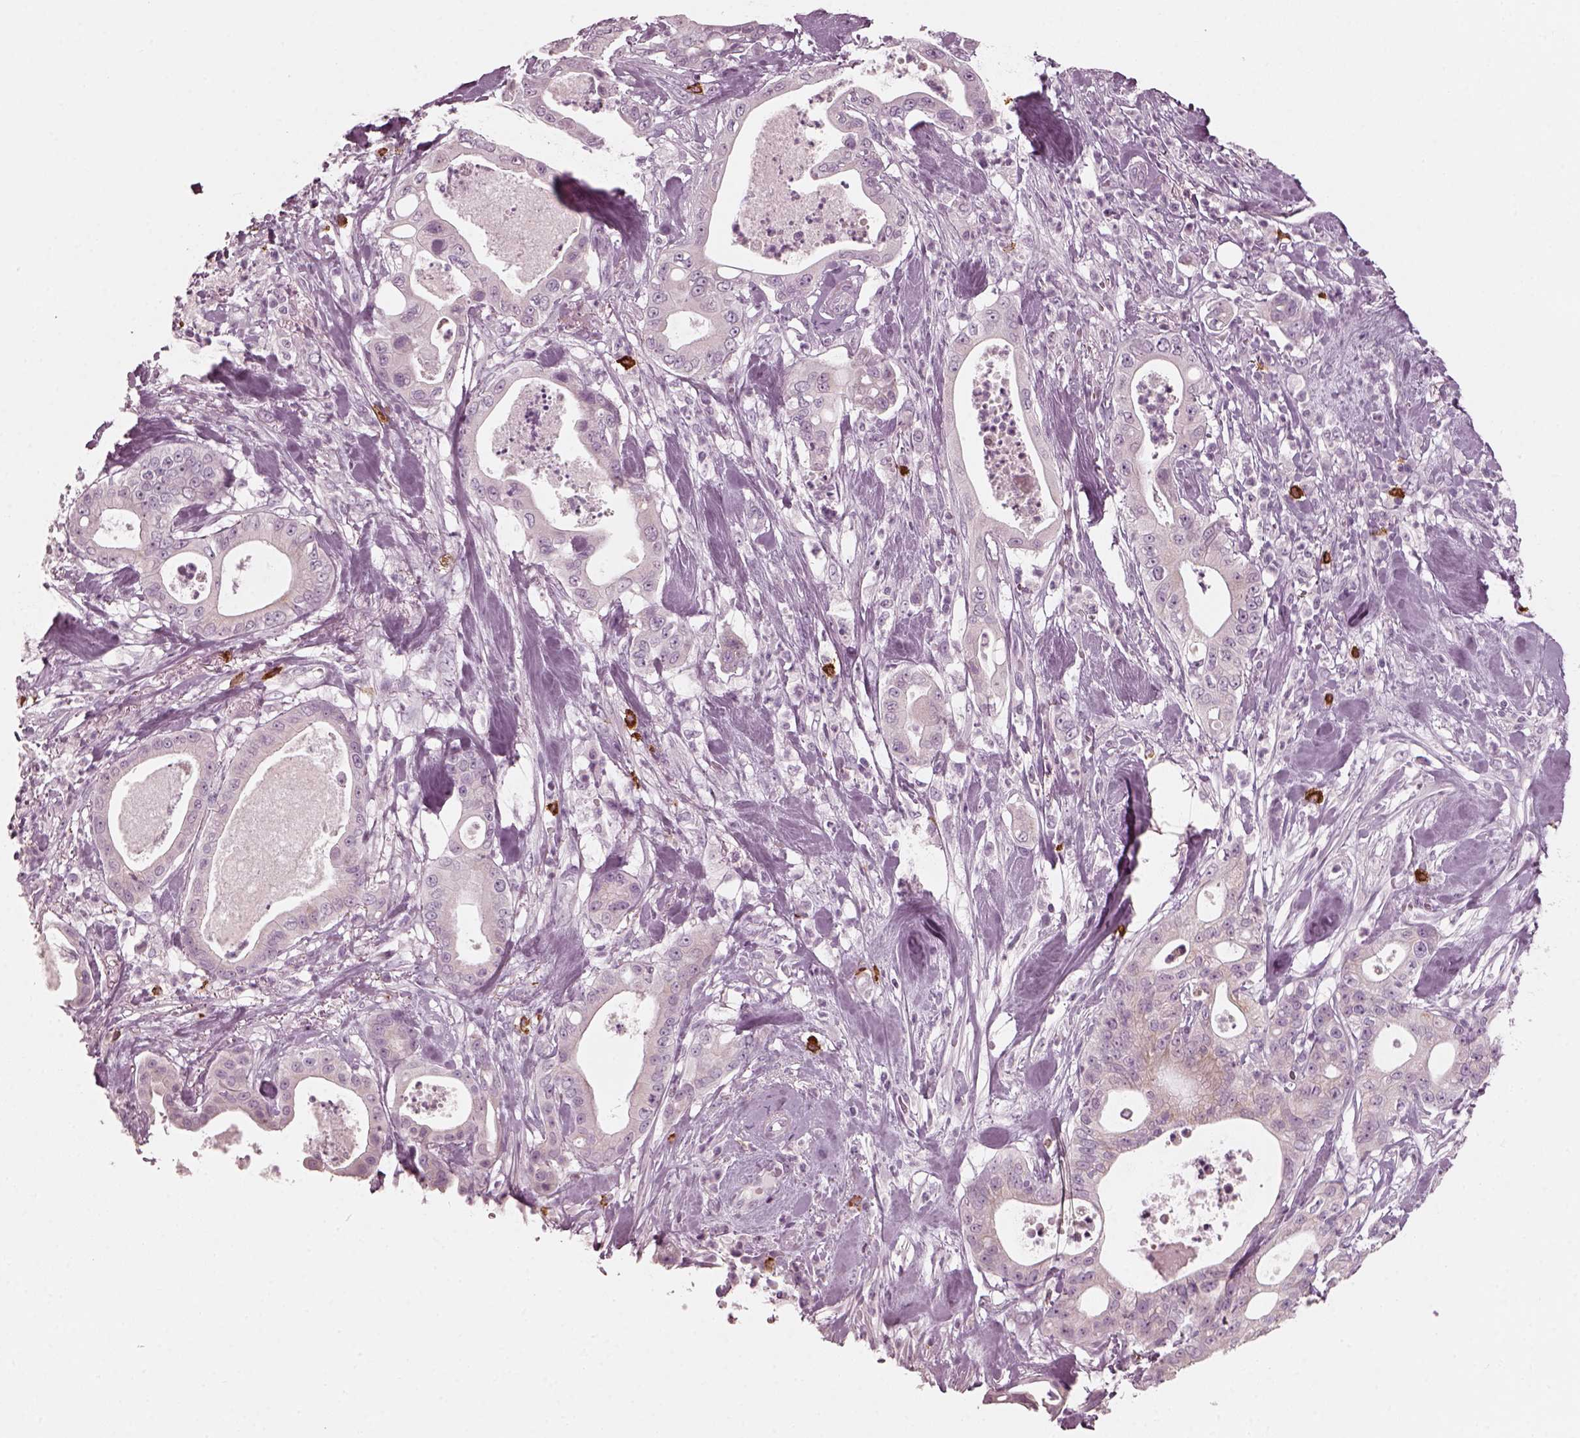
{"staining": {"intensity": "weak", "quantity": "<25%", "location": "cytoplasmic/membranous"}, "tissue": "pancreatic cancer", "cell_type": "Tumor cells", "image_type": "cancer", "snomed": [{"axis": "morphology", "description": "Adenocarcinoma, NOS"}, {"axis": "topography", "description": "Pancreas"}], "caption": "Tumor cells are negative for brown protein staining in pancreatic adenocarcinoma. The staining is performed using DAB (3,3'-diaminobenzidine) brown chromogen with nuclei counter-stained in using hematoxylin.", "gene": "CNTN1", "patient": {"sex": "male", "age": 71}}